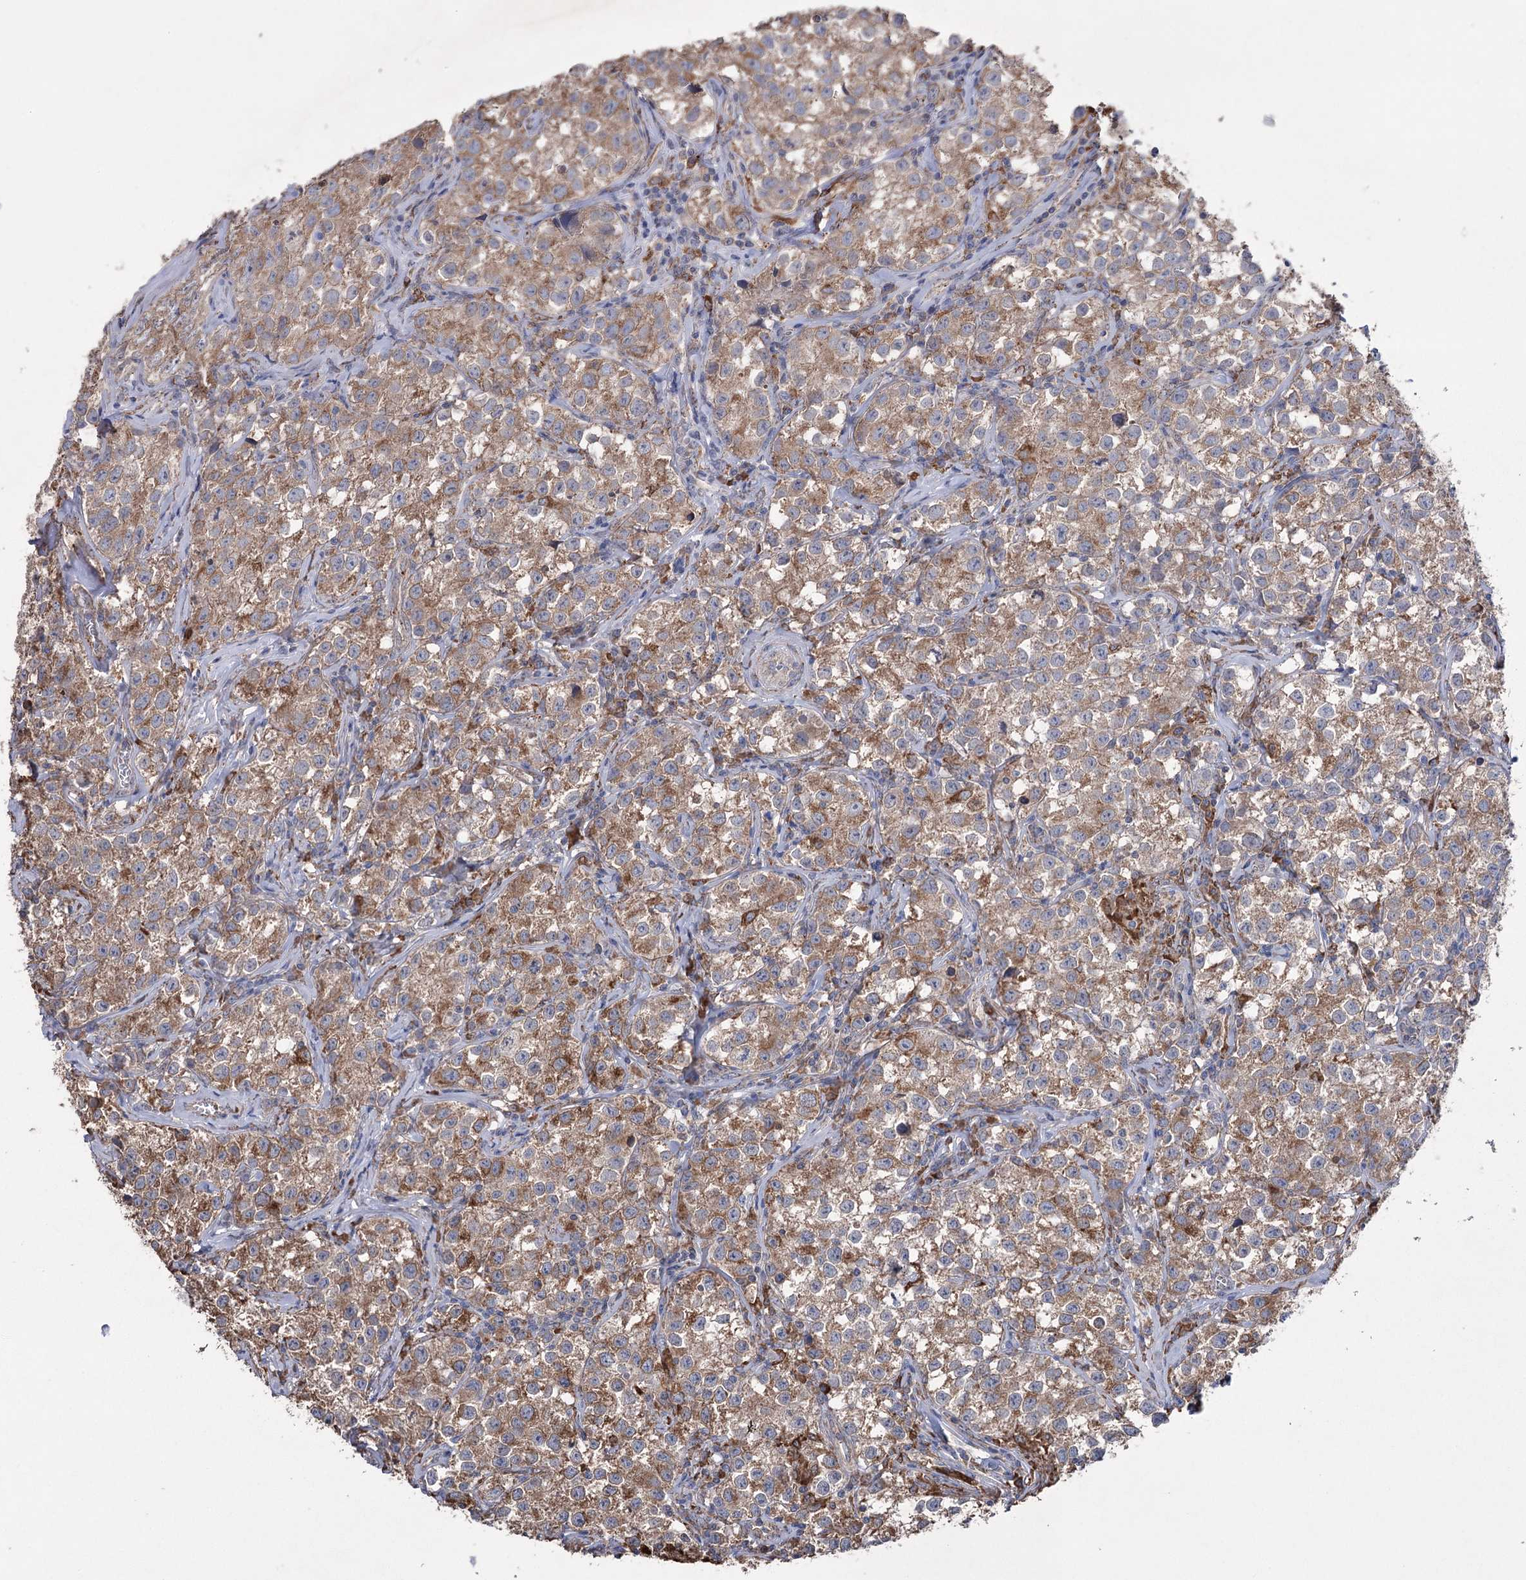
{"staining": {"intensity": "moderate", "quantity": ">75%", "location": "cytoplasmic/membranous"}, "tissue": "testis cancer", "cell_type": "Tumor cells", "image_type": "cancer", "snomed": [{"axis": "morphology", "description": "Seminoma, NOS"}, {"axis": "morphology", "description": "Carcinoma, Embryonal, NOS"}, {"axis": "topography", "description": "Testis"}], "caption": "Approximately >75% of tumor cells in embryonal carcinoma (testis) reveal moderate cytoplasmic/membranous protein positivity as visualized by brown immunohistochemical staining.", "gene": "TRIM71", "patient": {"sex": "male", "age": 43}}